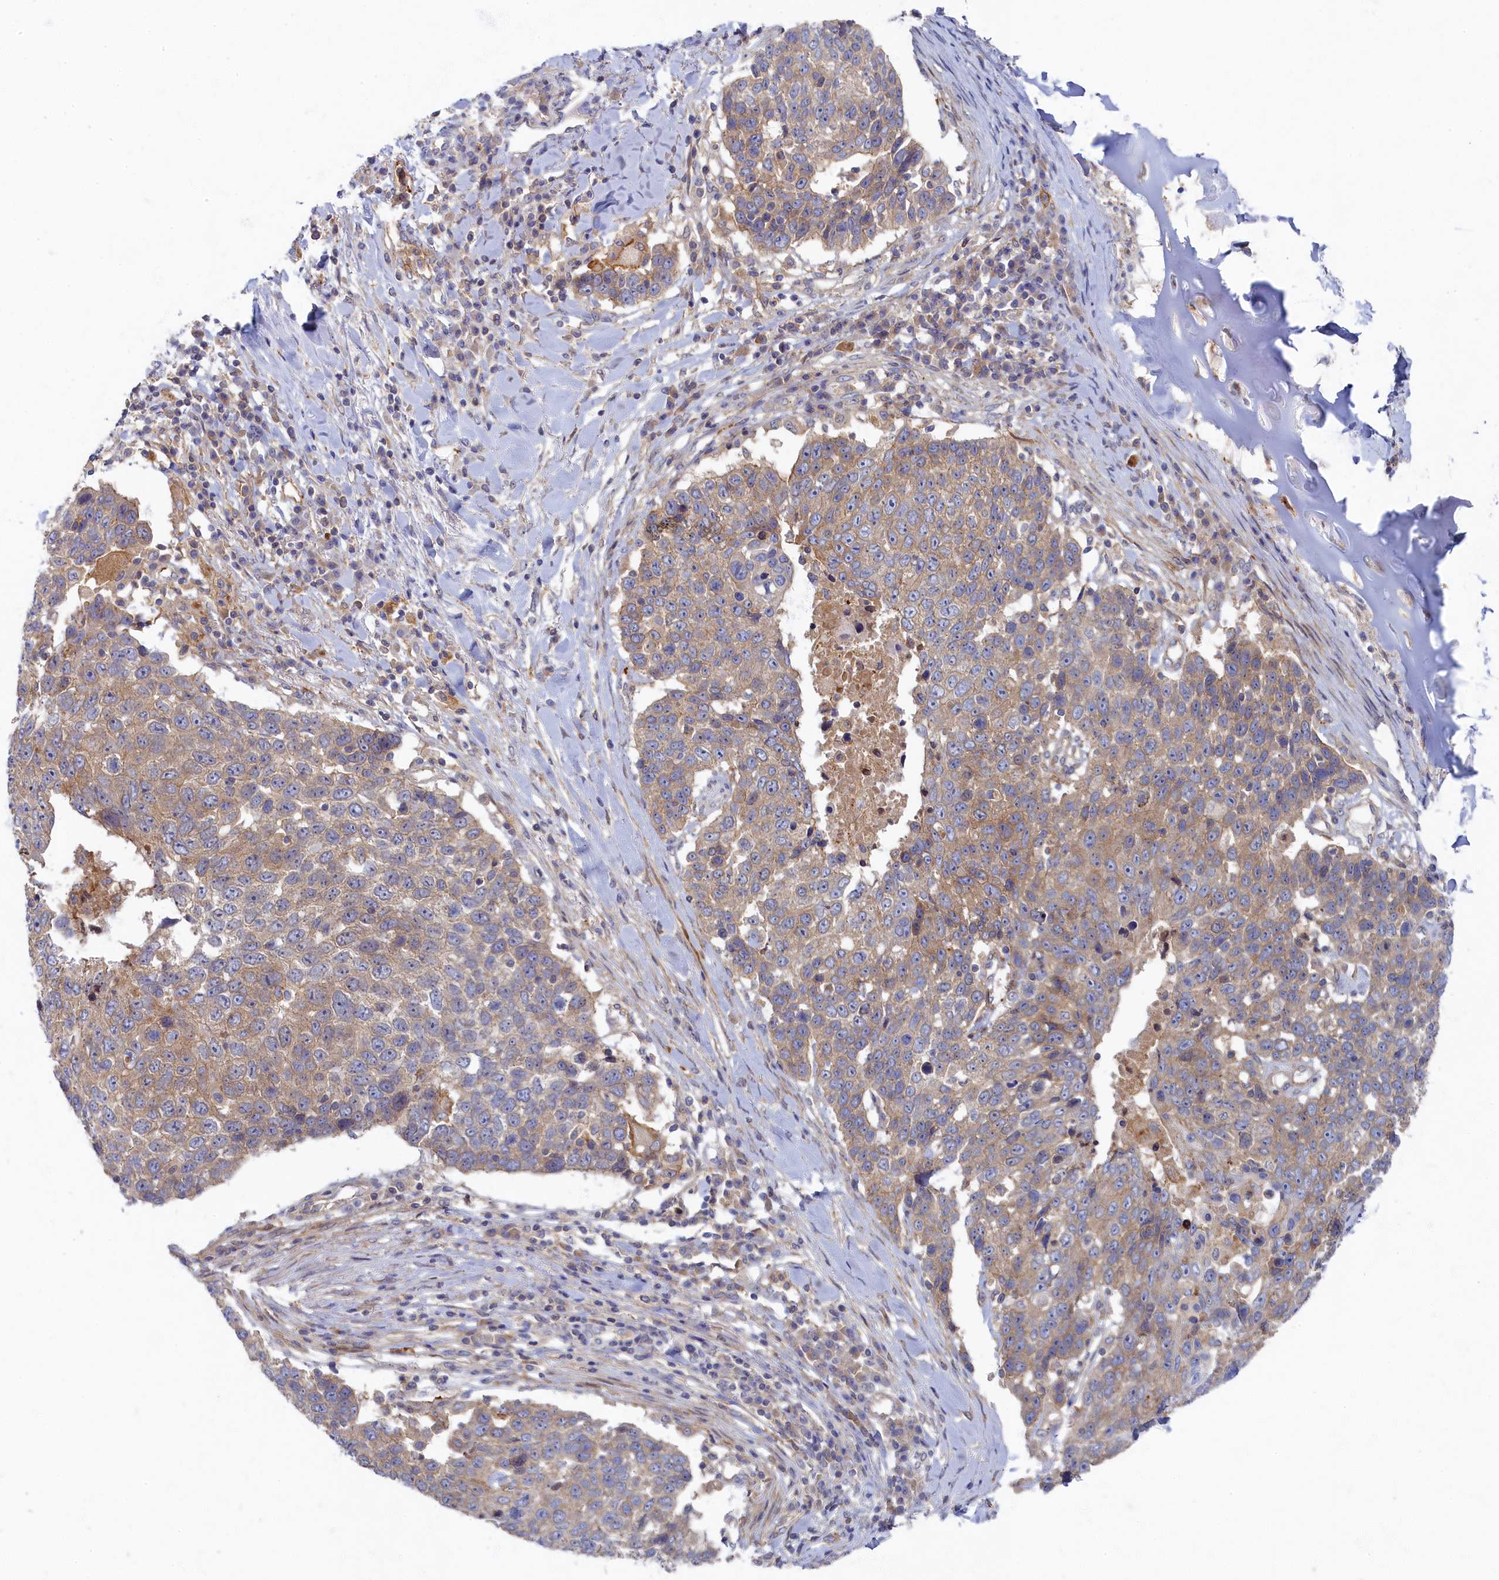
{"staining": {"intensity": "weak", "quantity": "25%-75%", "location": "cytoplasmic/membranous"}, "tissue": "lung cancer", "cell_type": "Tumor cells", "image_type": "cancer", "snomed": [{"axis": "morphology", "description": "Squamous cell carcinoma, NOS"}, {"axis": "topography", "description": "Lung"}], "caption": "IHC staining of lung cancer (squamous cell carcinoma), which shows low levels of weak cytoplasmic/membranous staining in approximately 25%-75% of tumor cells indicating weak cytoplasmic/membranous protein positivity. The staining was performed using DAB (brown) for protein detection and nuclei were counterstained in hematoxylin (blue).", "gene": "PSMG2", "patient": {"sex": "male", "age": 66}}